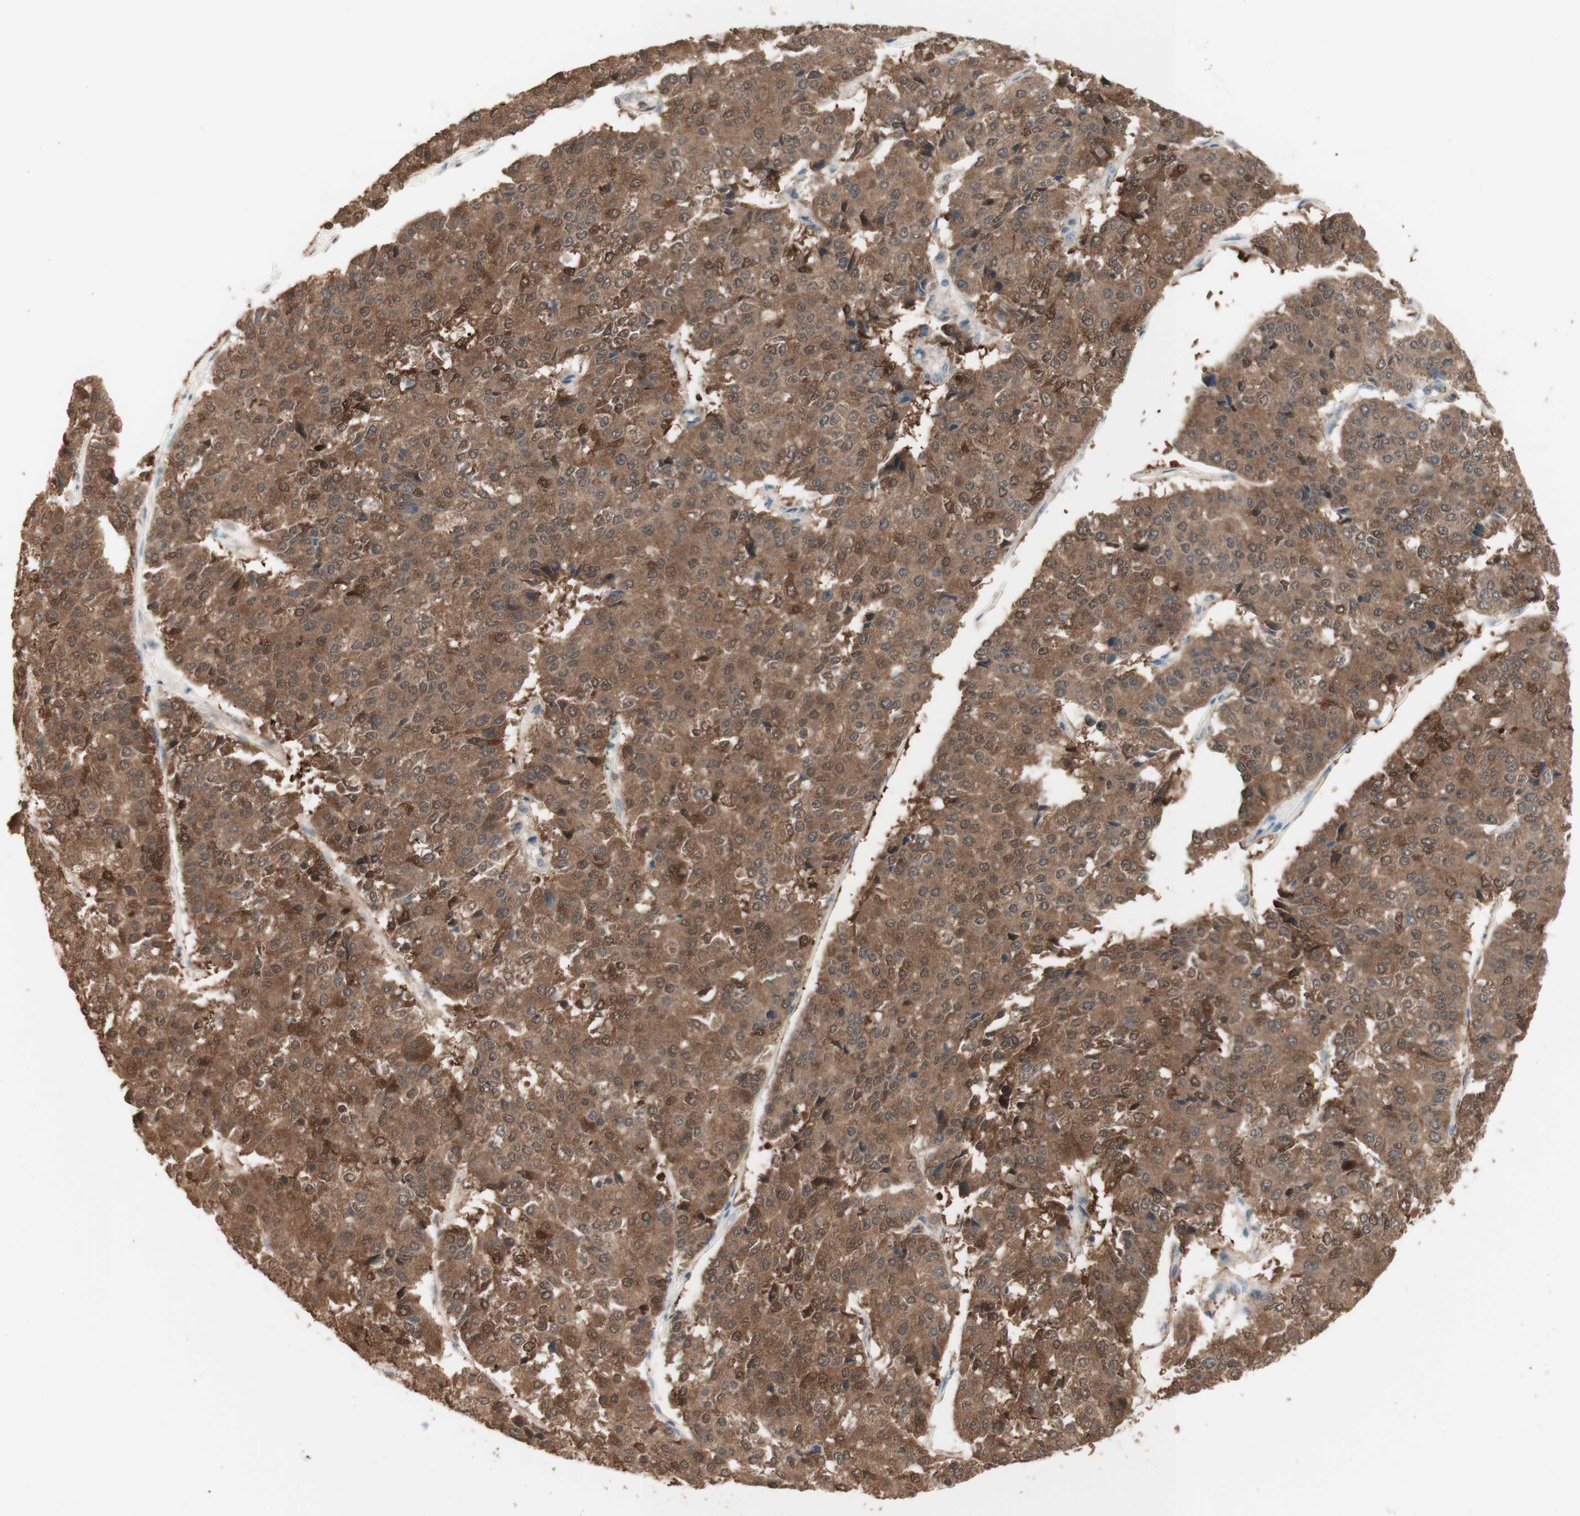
{"staining": {"intensity": "moderate", "quantity": ">75%", "location": "cytoplasmic/membranous"}, "tissue": "pancreatic cancer", "cell_type": "Tumor cells", "image_type": "cancer", "snomed": [{"axis": "morphology", "description": "Adenocarcinoma, NOS"}, {"axis": "topography", "description": "Pancreas"}], "caption": "Brown immunohistochemical staining in human adenocarcinoma (pancreatic) displays moderate cytoplasmic/membranous positivity in approximately >75% of tumor cells. (DAB IHC, brown staining for protein, blue staining for nuclei).", "gene": "COMT", "patient": {"sex": "male", "age": 50}}